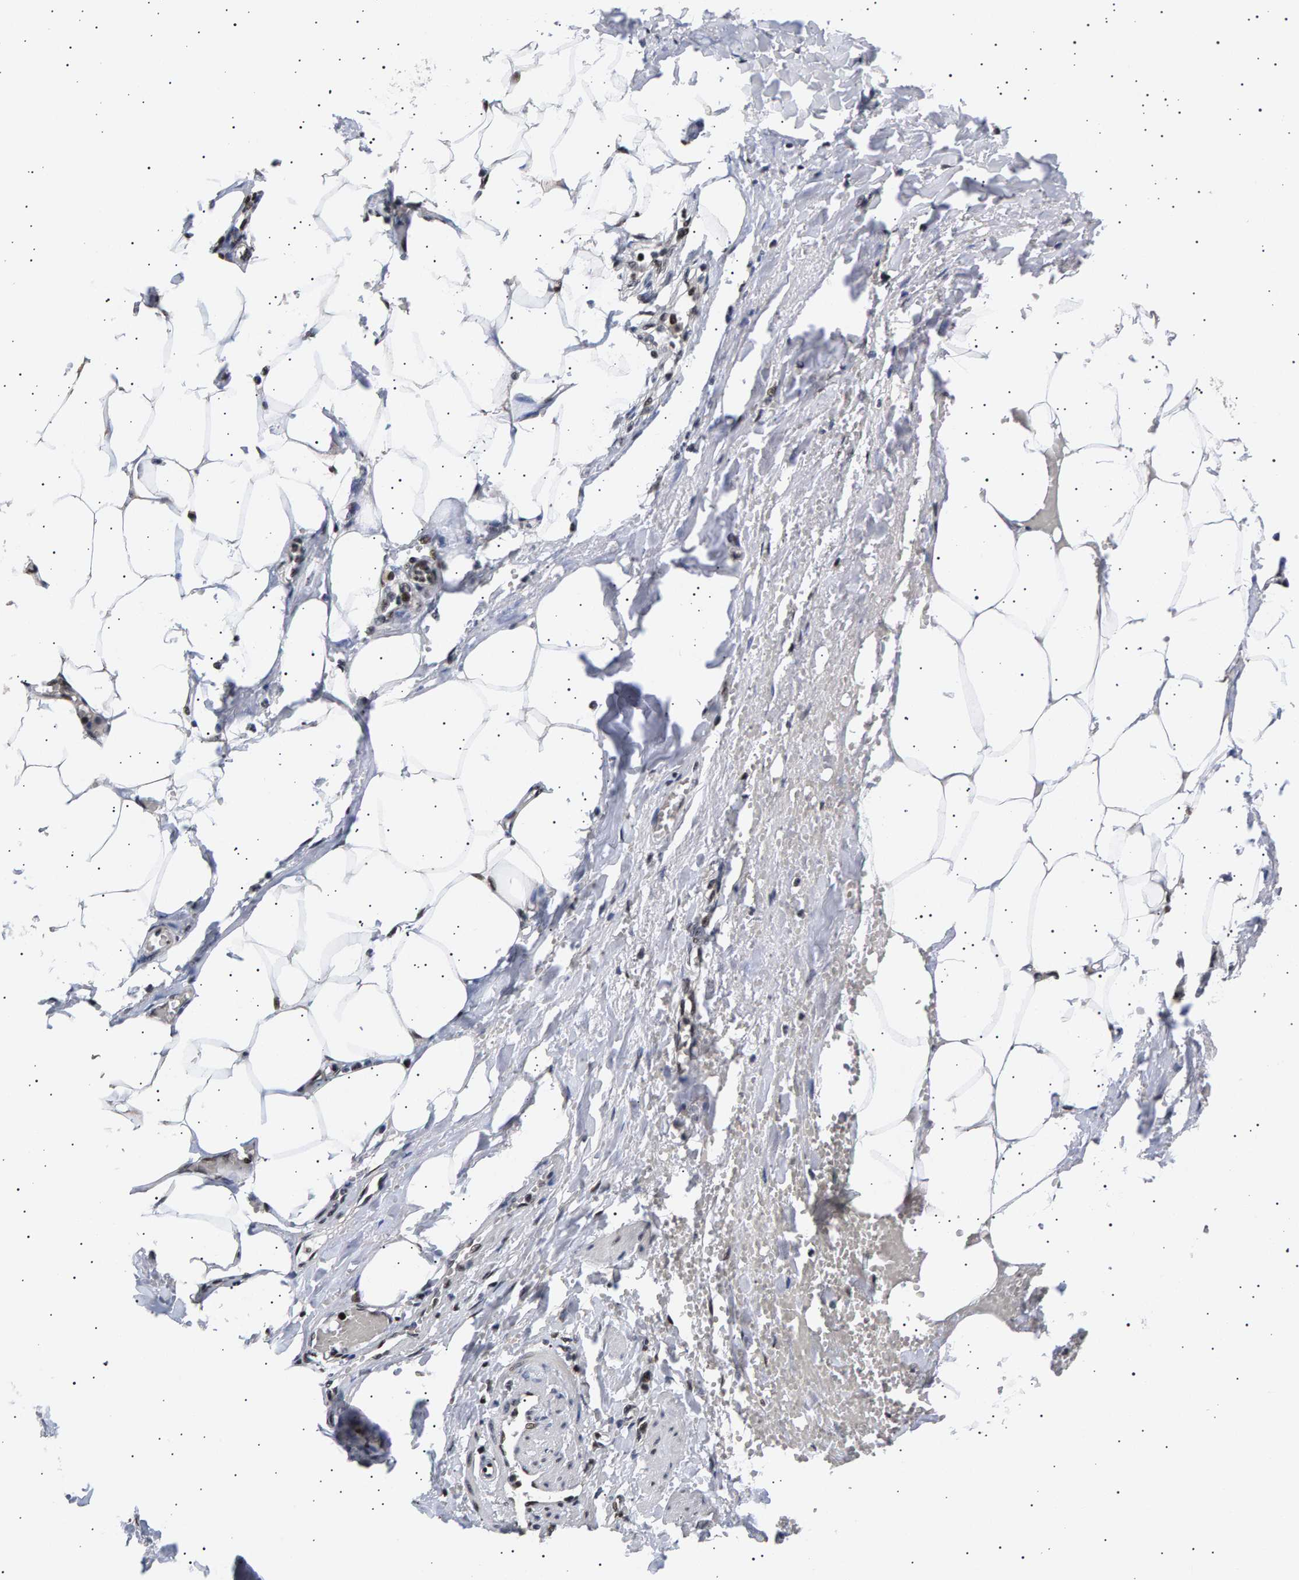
{"staining": {"intensity": "moderate", "quantity": ">75%", "location": "nuclear"}, "tissue": "adipose tissue", "cell_type": "Adipocytes", "image_type": "normal", "snomed": [{"axis": "morphology", "description": "Normal tissue, NOS"}, {"axis": "topography", "description": "Soft tissue"}, {"axis": "topography", "description": "Vascular tissue"}], "caption": "Immunohistochemical staining of unremarkable human adipose tissue shows moderate nuclear protein positivity in approximately >75% of adipocytes. (DAB (3,3'-diaminobenzidine) = brown stain, brightfield microscopy at high magnification).", "gene": "ANKRD40", "patient": {"sex": "female", "age": 35}}